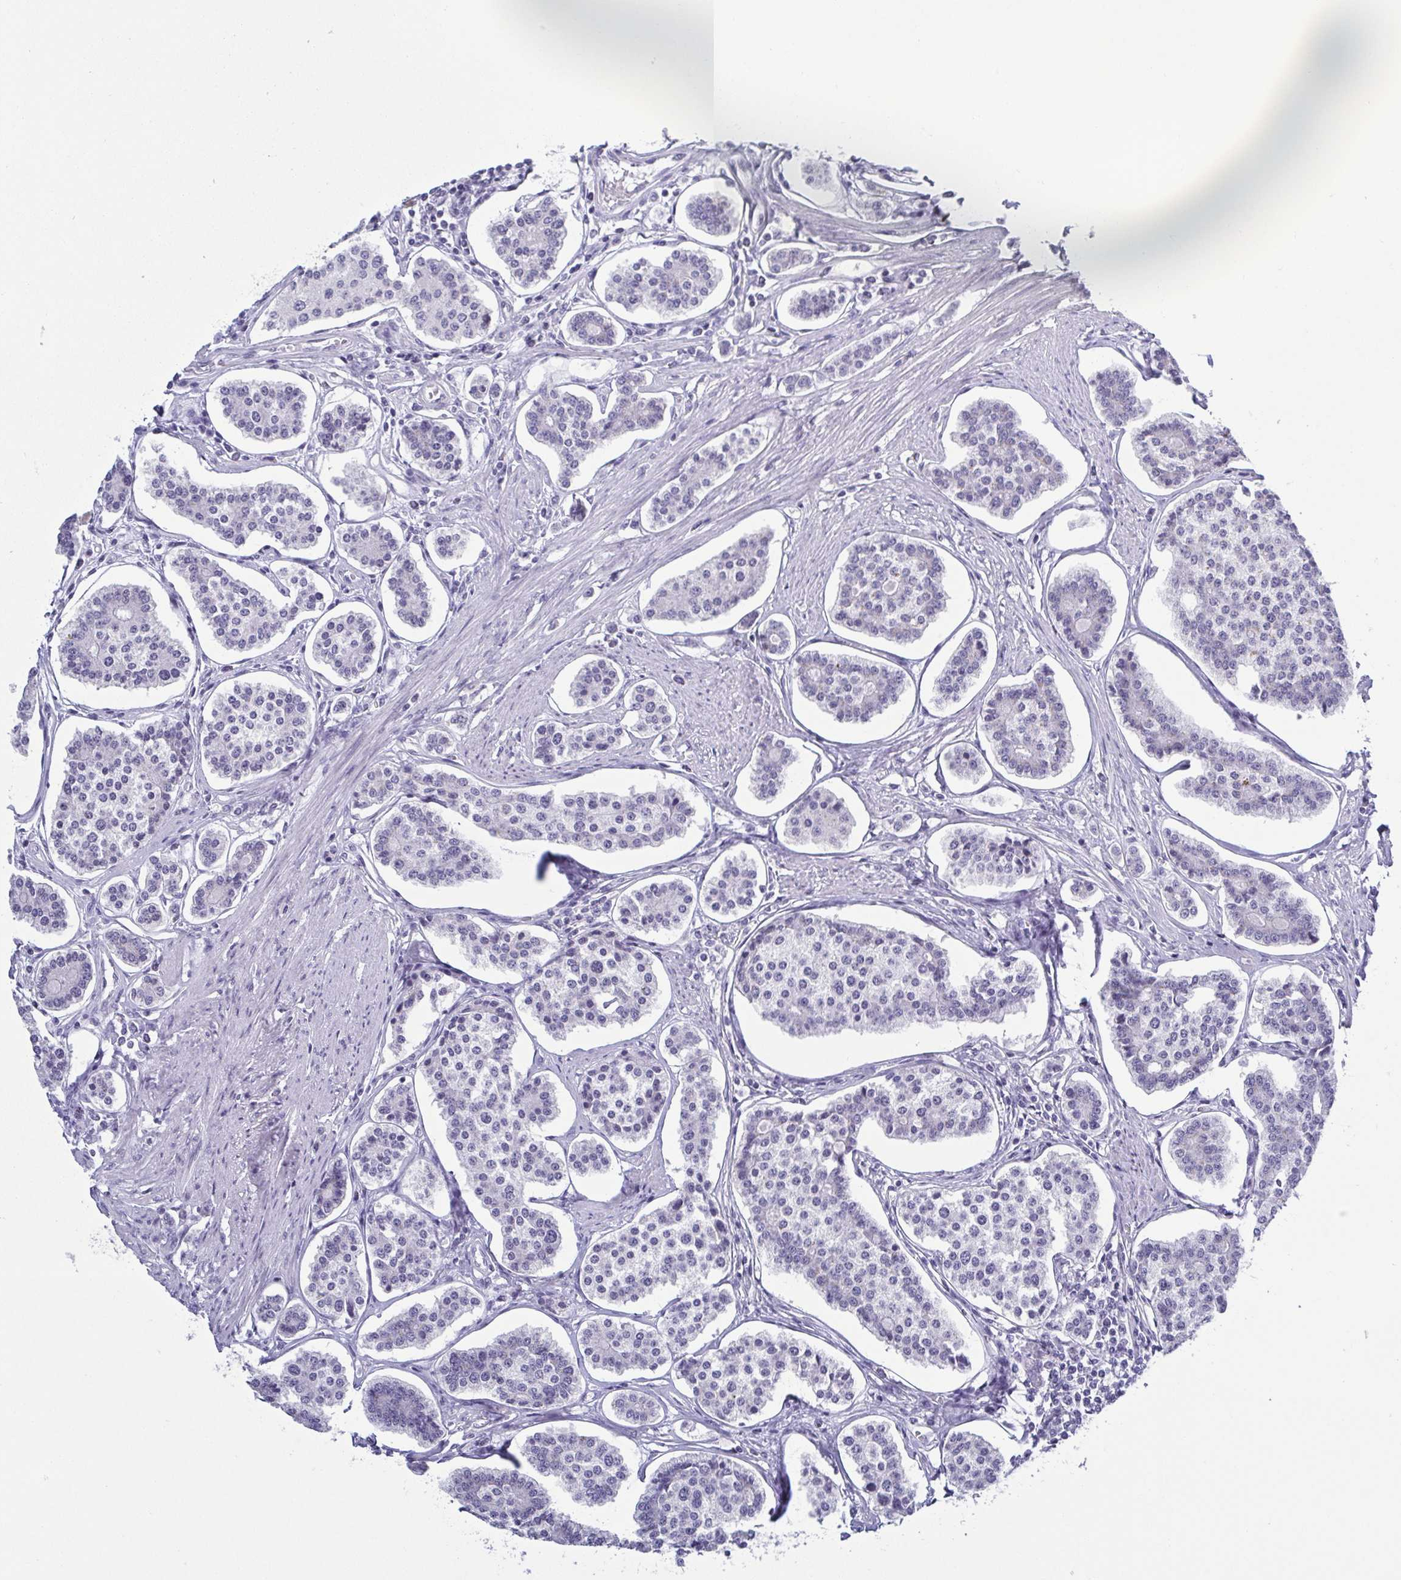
{"staining": {"intensity": "negative", "quantity": "none", "location": "none"}, "tissue": "carcinoid", "cell_type": "Tumor cells", "image_type": "cancer", "snomed": [{"axis": "morphology", "description": "Carcinoid, malignant, NOS"}, {"axis": "topography", "description": "Small intestine"}], "caption": "Immunohistochemistry image of neoplastic tissue: carcinoid stained with DAB (3,3'-diaminobenzidine) reveals no significant protein positivity in tumor cells.", "gene": "BZW1", "patient": {"sex": "female", "age": 65}}